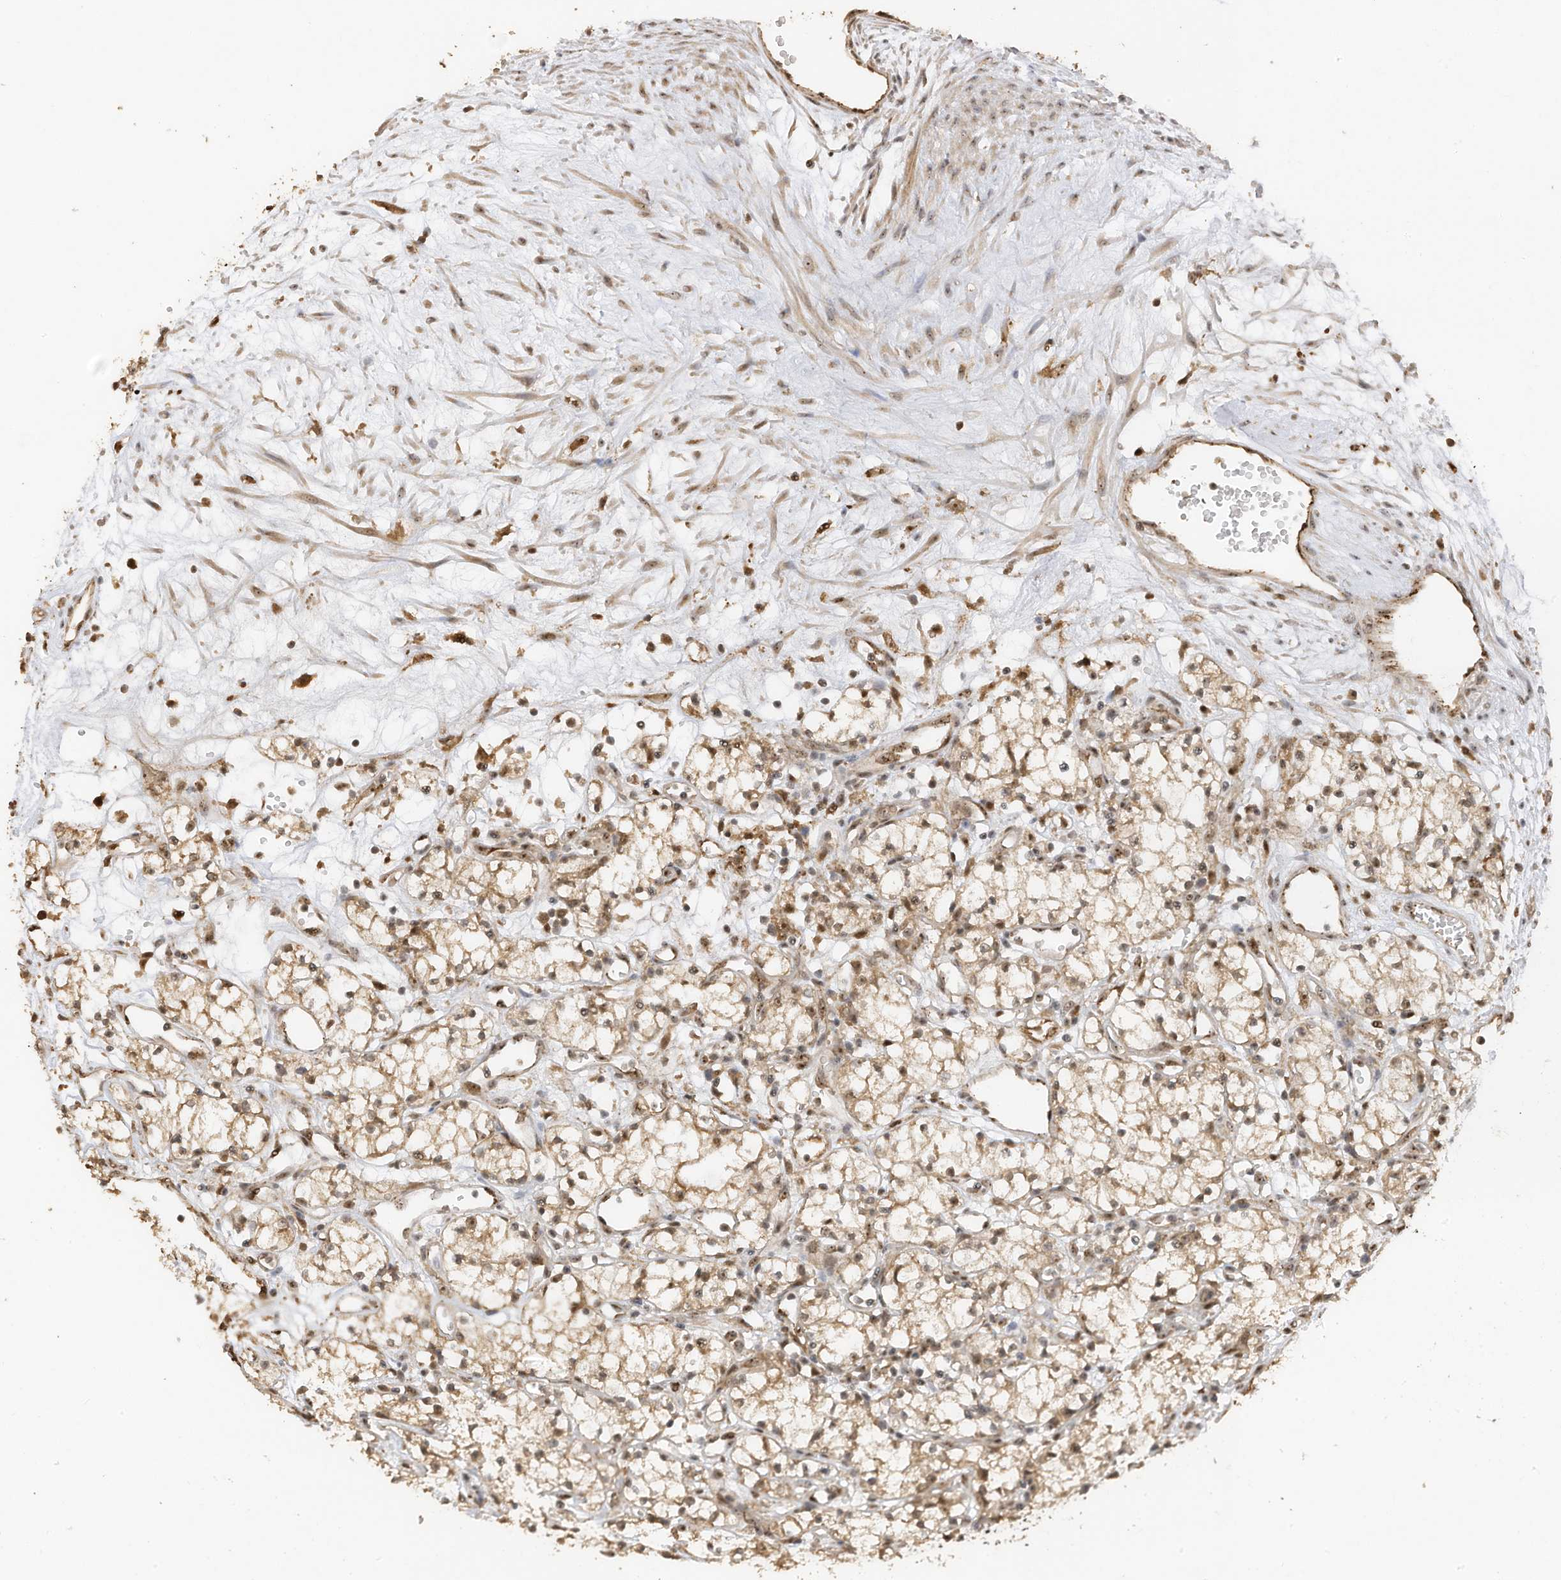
{"staining": {"intensity": "weak", "quantity": ">75%", "location": "cytoplasmic/membranous,nuclear"}, "tissue": "renal cancer", "cell_type": "Tumor cells", "image_type": "cancer", "snomed": [{"axis": "morphology", "description": "Adenocarcinoma, NOS"}, {"axis": "topography", "description": "Kidney"}], "caption": "DAB immunohistochemical staining of renal cancer (adenocarcinoma) shows weak cytoplasmic/membranous and nuclear protein positivity in about >75% of tumor cells.", "gene": "ERLEC1", "patient": {"sex": "male", "age": 59}}